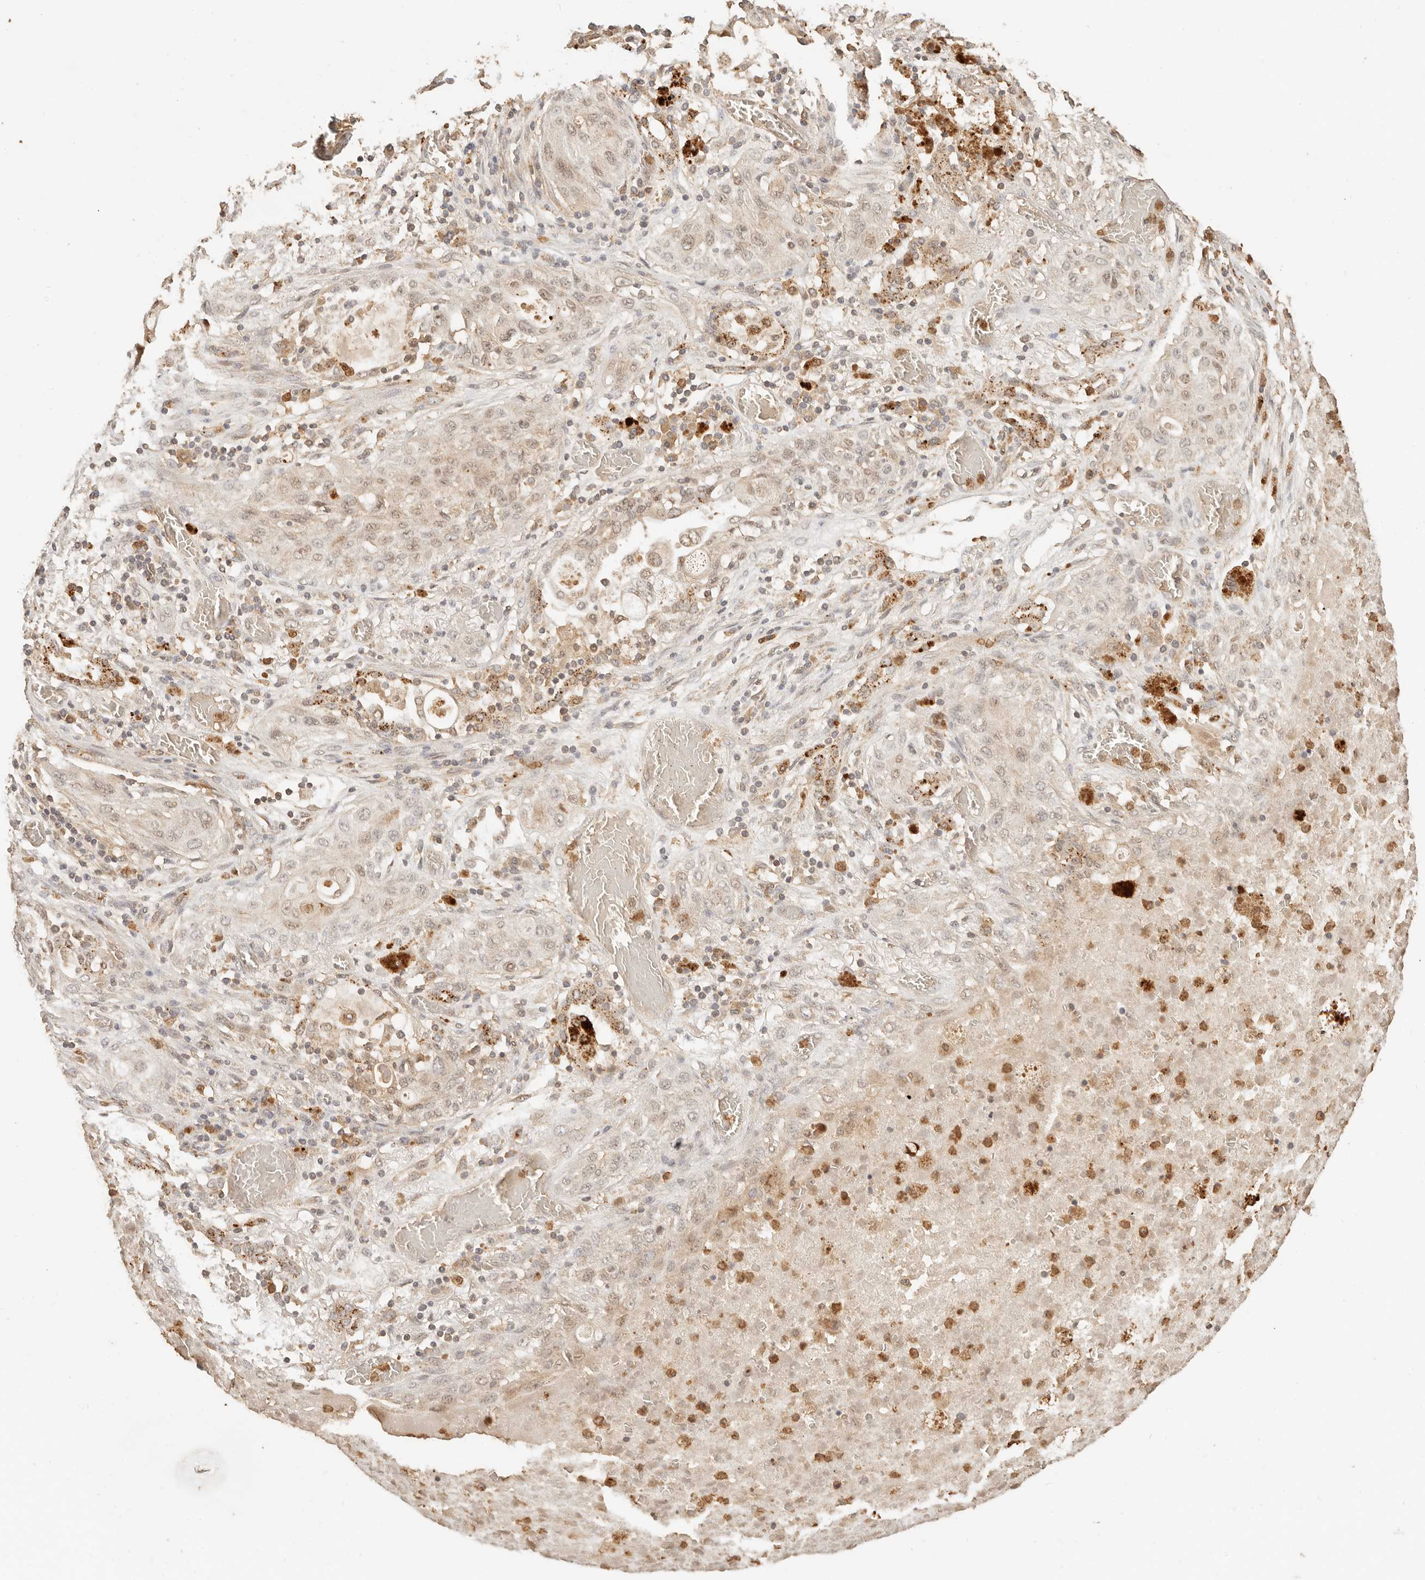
{"staining": {"intensity": "weak", "quantity": "<25%", "location": "nuclear"}, "tissue": "lung cancer", "cell_type": "Tumor cells", "image_type": "cancer", "snomed": [{"axis": "morphology", "description": "Squamous cell carcinoma, NOS"}, {"axis": "topography", "description": "Lung"}], "caption": "High magnification brightfield microscopy of lung cancer (squamous cell carcinoma) stained with DAB (3,3'-diaminobenzidine) (brown) and counterstained with hematoxylin (blue): tumor cells show no significant positivity.", "gene": "INTS11", "patient": {"sex": "female", "age": 47}}